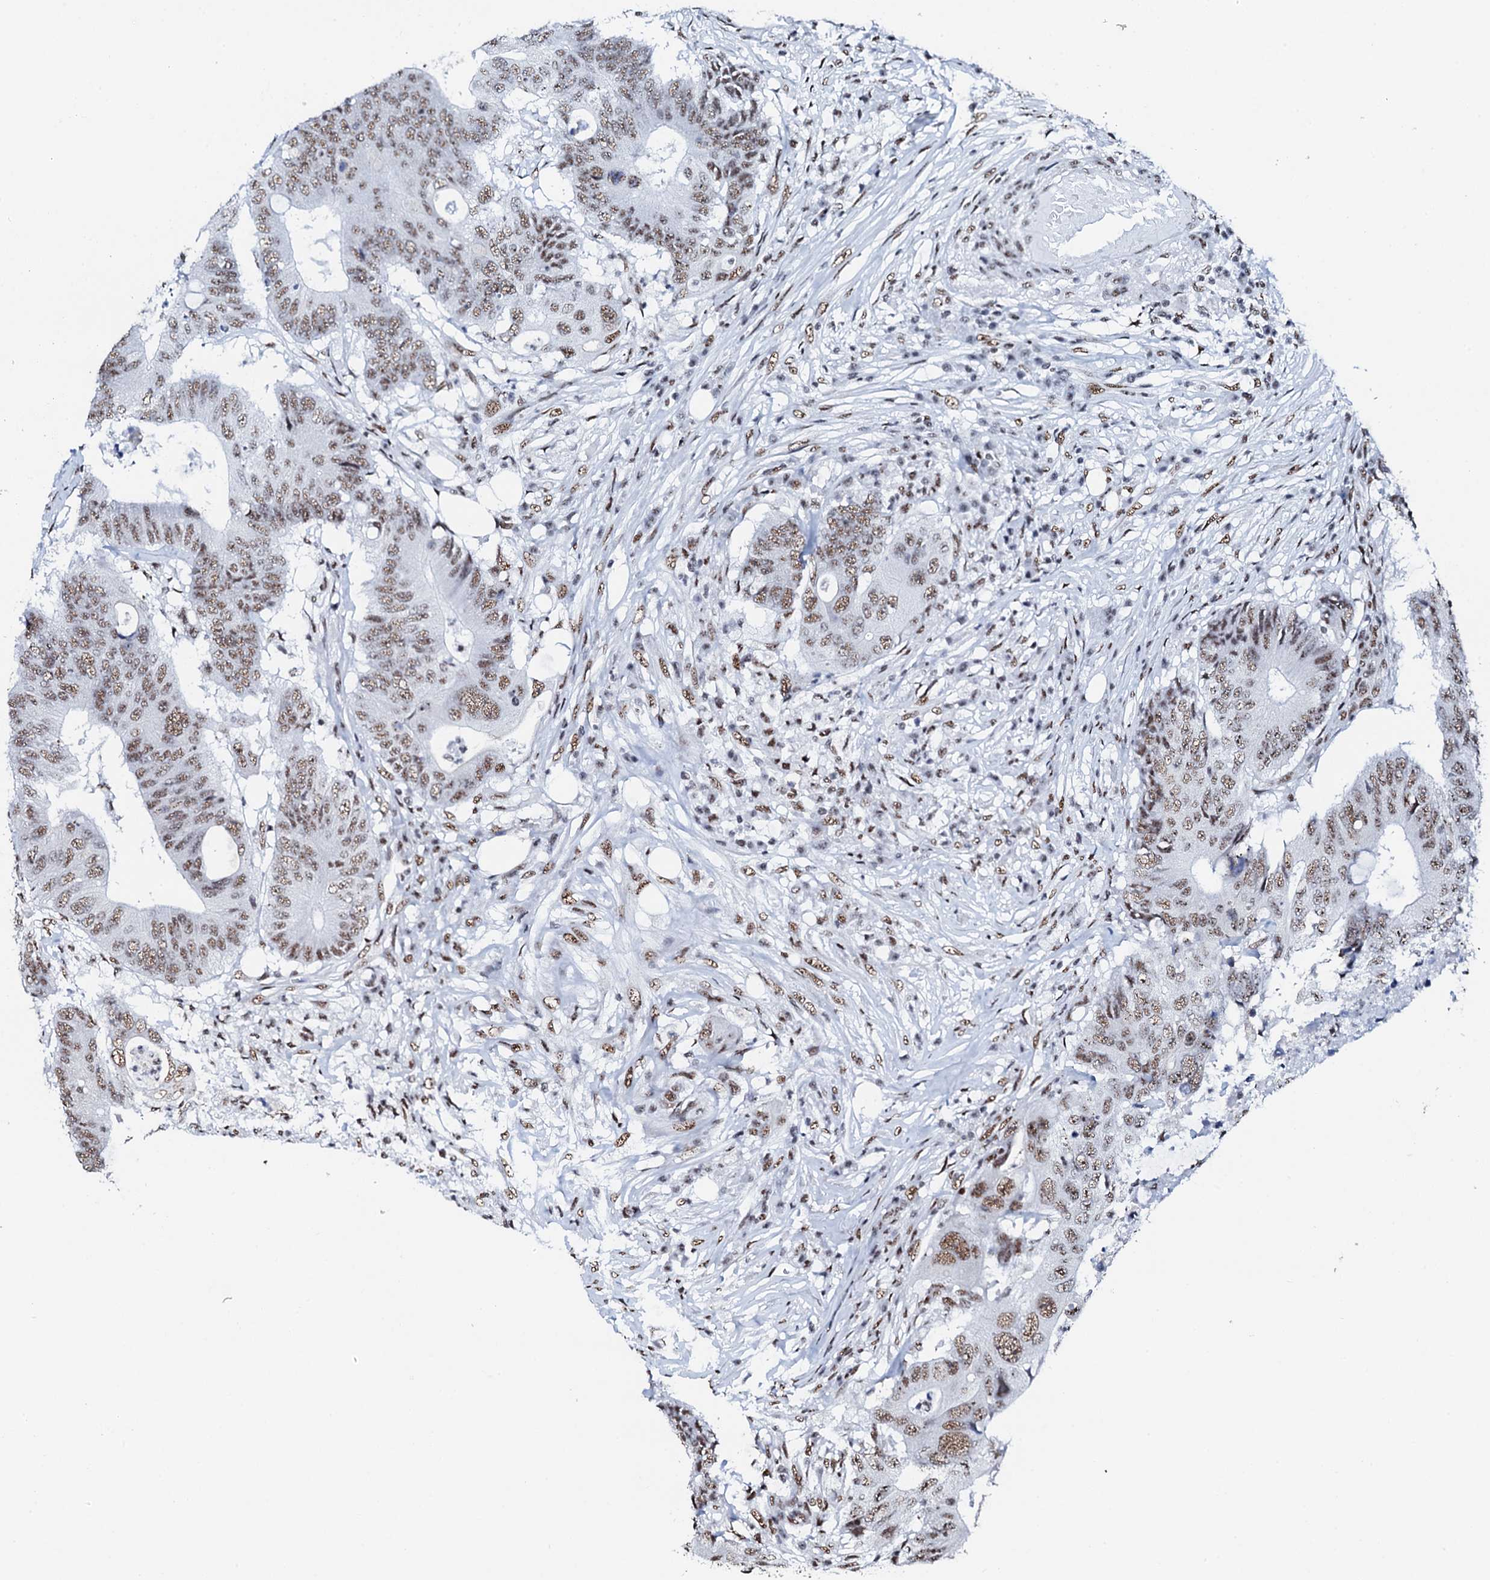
{"staining": {"intensity": "moderate", "quantity": ">75%", "location": "nuclear"}, "tissue": "colorectal cancer", "cell_type": "Tumor cells", "image_type": "cancer", "snomed": [{"axis": "morphology", "description": "Adenocarcinoma, NOS"}, {"axis": "topography", "description": "Colon"}], "caption": "Immunohistochemistry (IHC) (DAB) staining of colorectal cancer (adenocarcinoma) reveals moderate nuclear protein staining in approximately >75% of tumor cells. The staining was performed using DAB, with brown indicating positive protein expression. Nuclei are stained blue with hematoxylin.", "gene": "NKAPD1", "patient": {"sex": "male", "age": 71}}